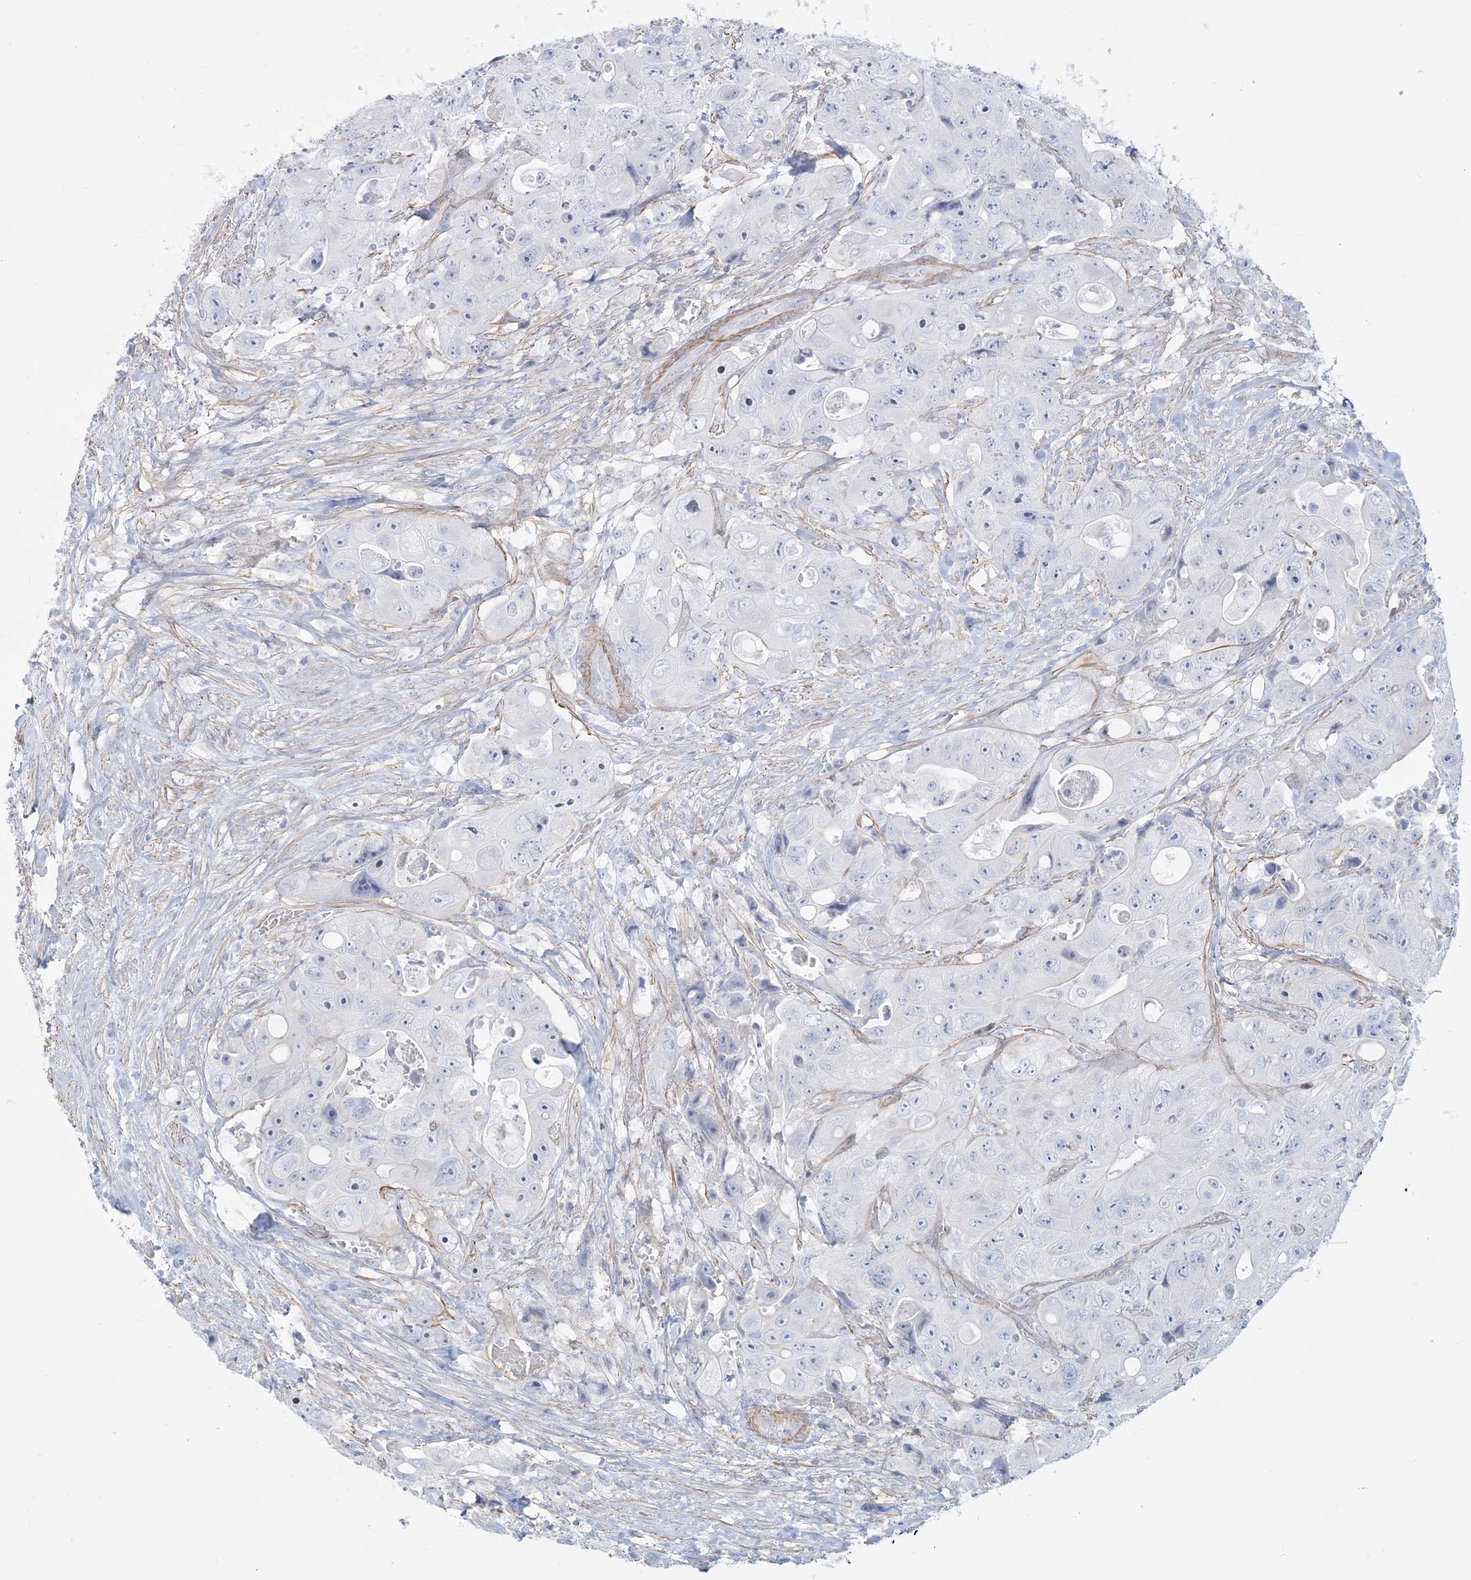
{"staining": {"intensity": "negative", "quantity": "none", "location": "none"}, "tissue": "colorectal cancer", "cell_type": "Tumor cells", "image_type": "cancer", "snomed": [{"axis": "morphology", "description": "Adenocarcinoma, NOS"}, {"axis": "topography", "description": "Colon"}], "caption": "The photomicrograph shows no significant staining in tumor cells of colorectal adenocarcinoma. (Brightfield microscopy of DAB (3,3'-diaminobenzidine) immunohistochemistry (IHC) at high magnification).", "gene": "AGXT", "patient": {"sex": "female", "age": 46}}